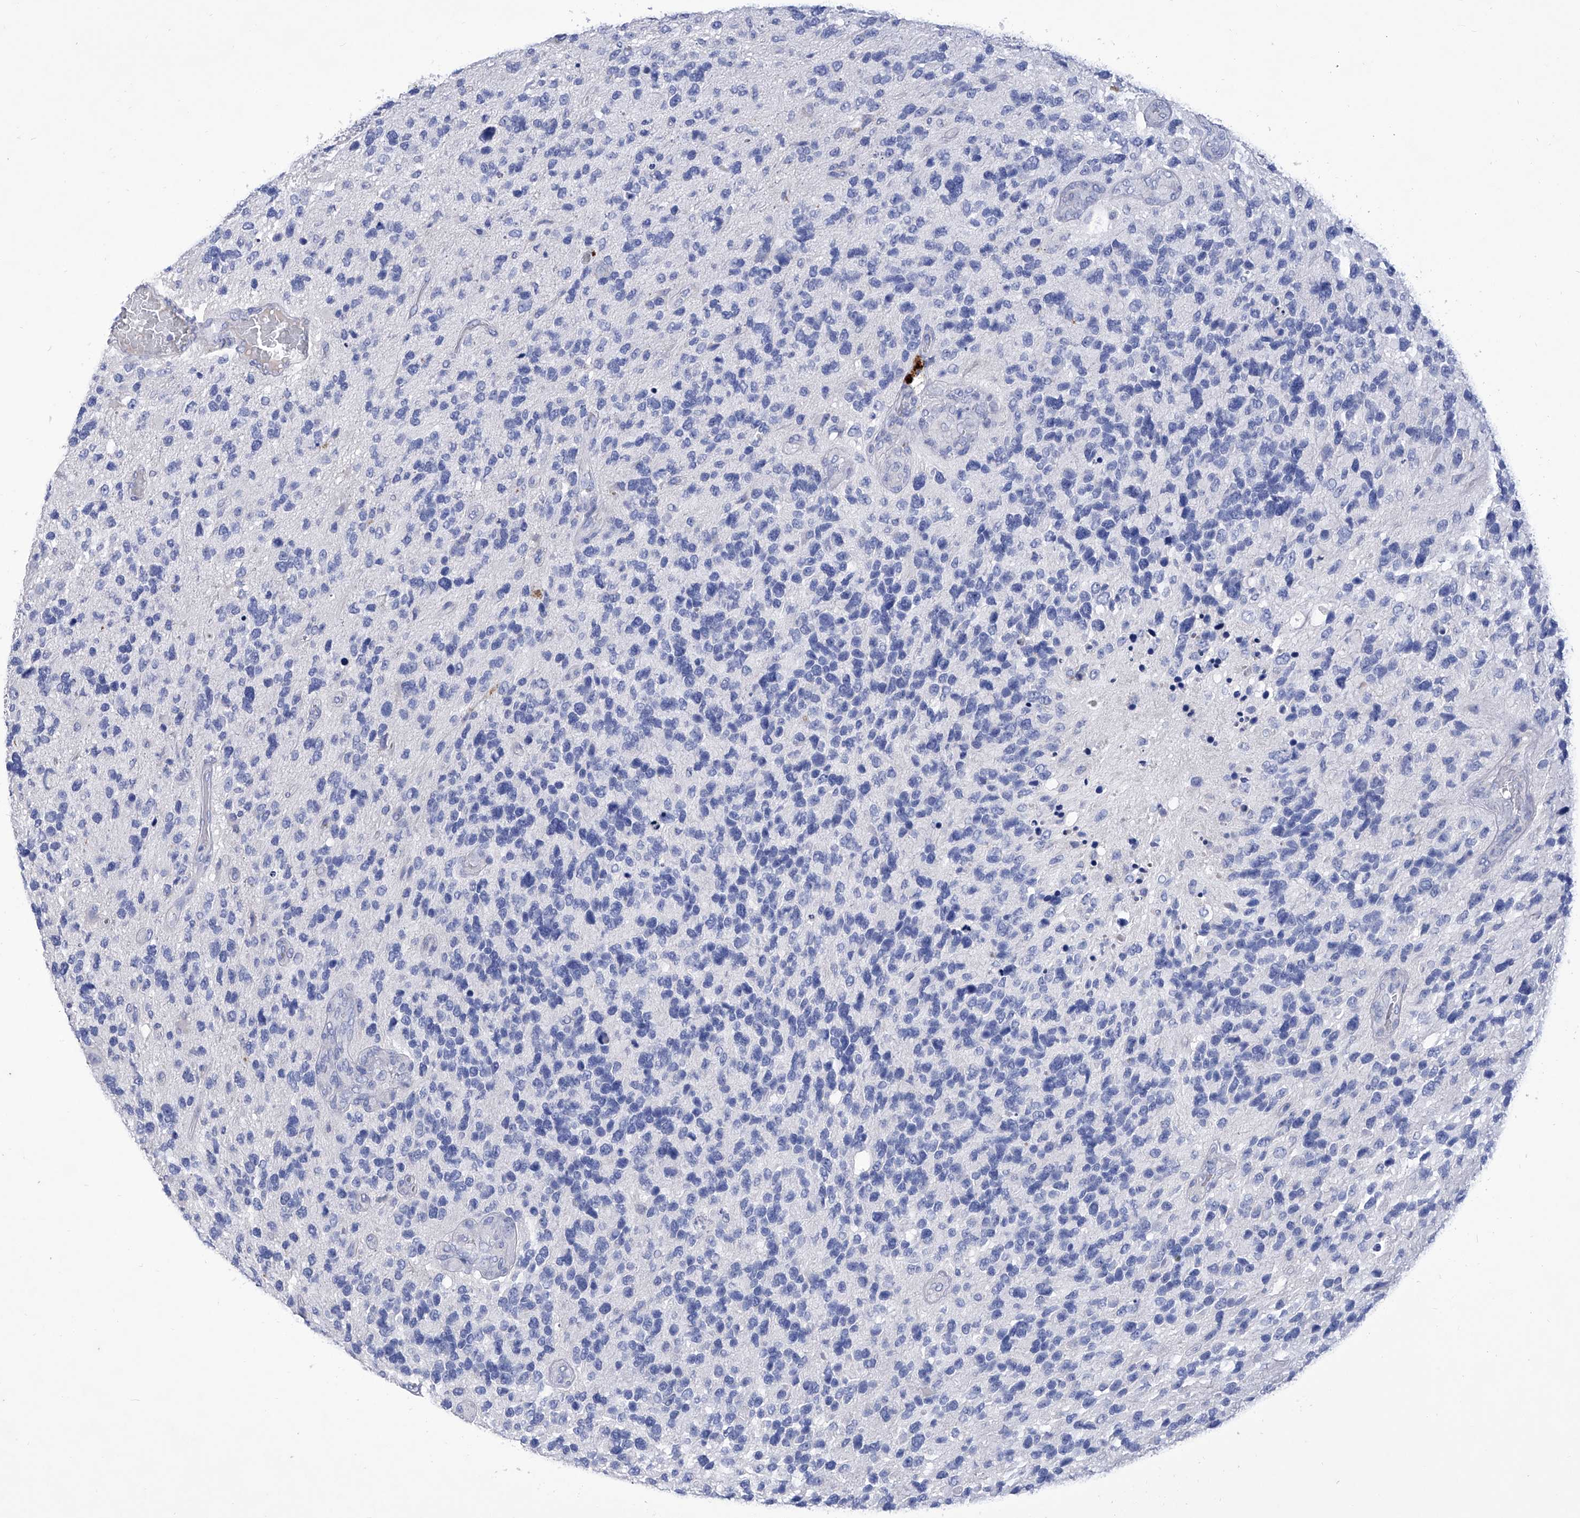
{"staining": {"intensity": "negative", "quantity": "none", "location": "none"}, "tissue": "glioma", "cell_type": "Tumor cells", "image_type": "cancer", "snomed": [{"axis": "morphology", "description": "Glioma, malignant, High grade"}, {"axis": "topography", "description": "Brain"}], "caption": "A micrograph of glioma stained for a protein demonstrates no brown staining in tumor cells.", "gene": "IFNL2", "patient": {"sex": "female", "age": 58}}